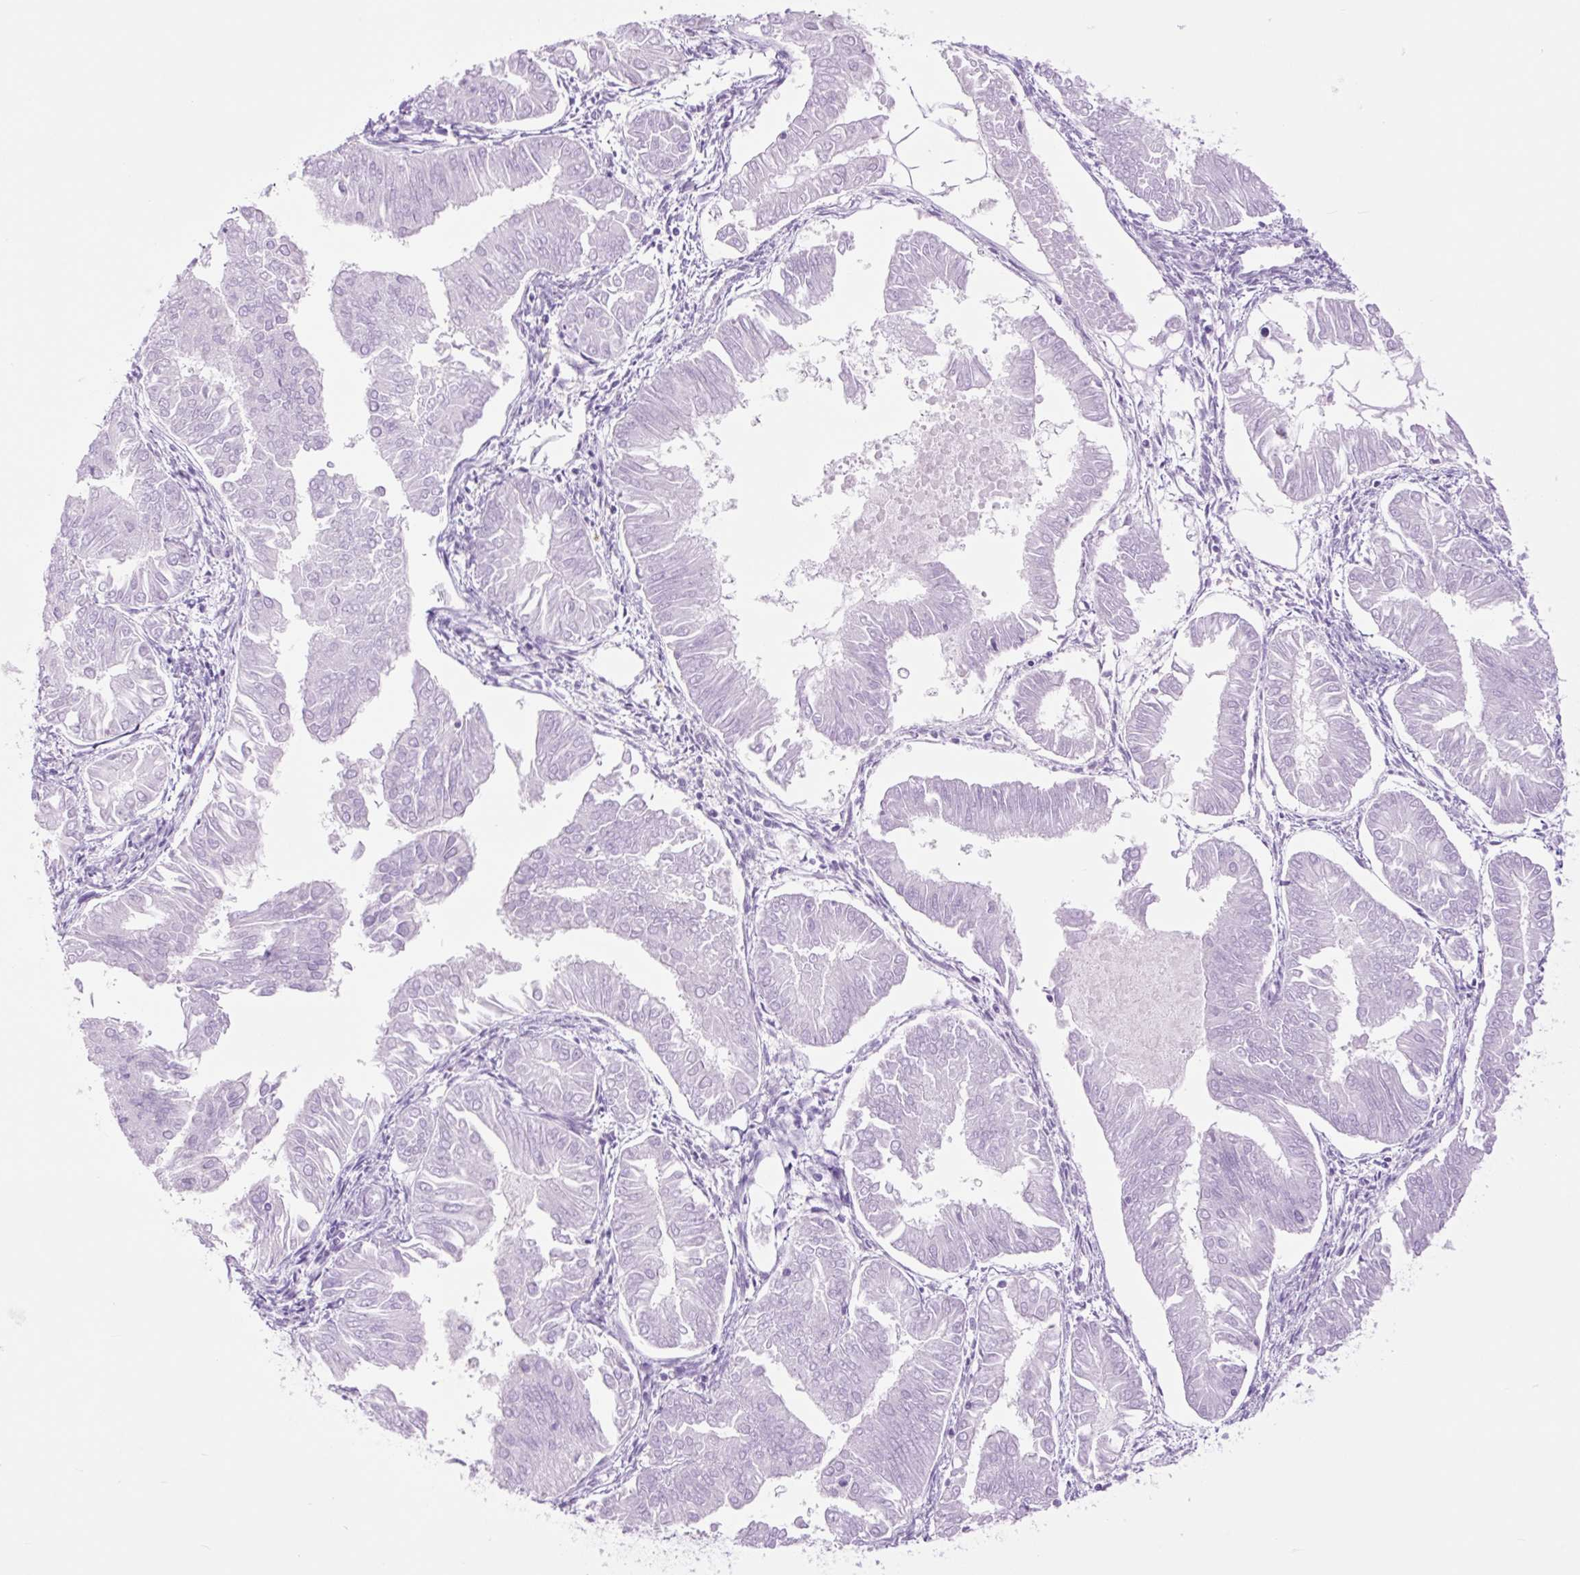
{"staining": {"intensity": "negative", "quantity": "none", "location": "none"}, "tissue": "endometrial cancer", "cell_type": "Tumor cells", "image_type": "cancer", "snomed": [{"axis": "morphology", "description": "Adenocarcinoma, NOS"}, {"axis": "topography", "description": "Endometrium"}], "caption": "Endometrial cancer was stained to show a protein in brown. There is no significant expression in tumor cells.", "gene": "TFF2", "patient": {"sex": "female", "age": 53}}